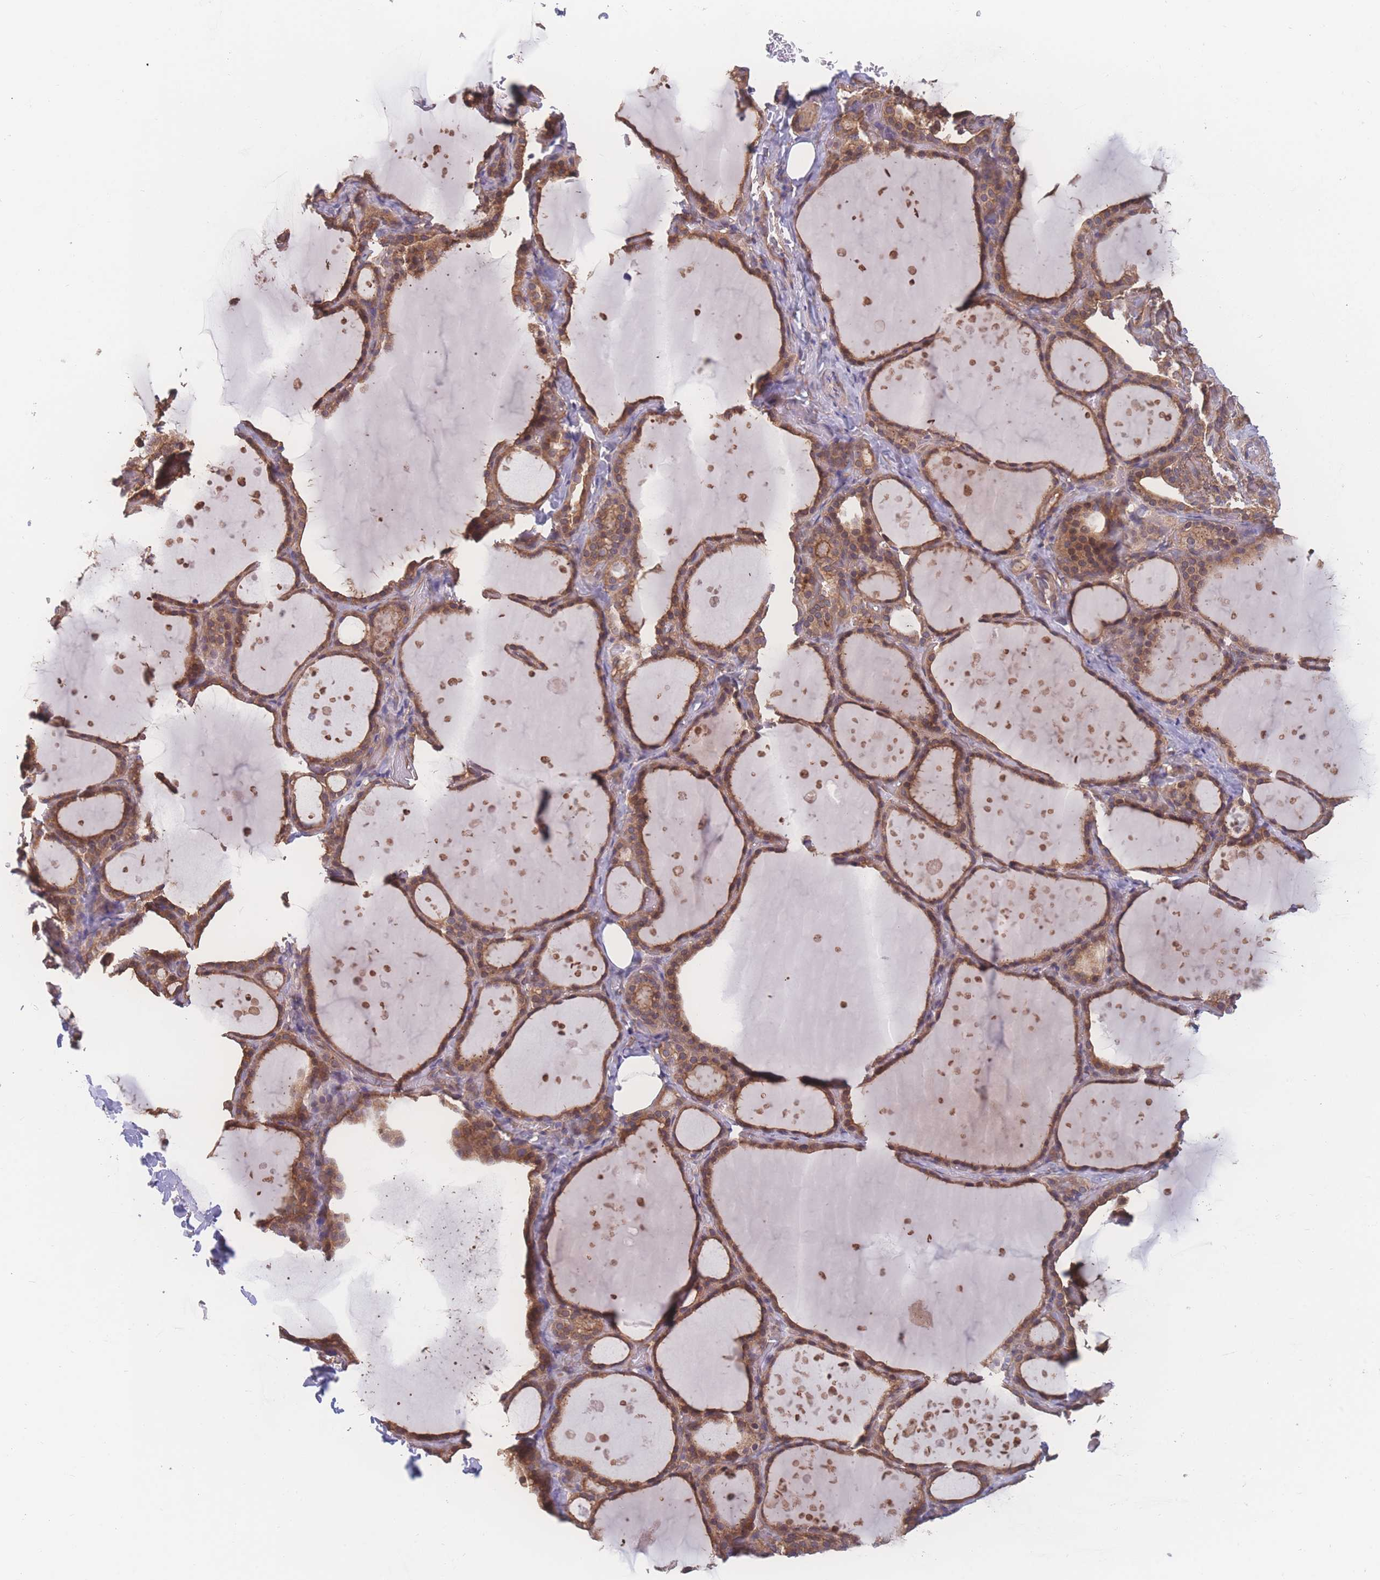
{"staining": {"intensity": "moderate", "quantity": ">75%", "location": "cytoplasmic/membranous,nuclear"}, "tissue": "thyroid gland", "cell_type": "Glandular cells", "image_type": "normal", "snomed": [{"axis": "morphology", "description": "Normal tissue, NOS"}, {"axis": "topography", "description": "Thyroid gland"}], "caption": "Protein staining of normal thyroid gland reveals moderate cytoplasmic/membranous,nuclear staining in approximately >75% of glandular cells. (DAB IHC, brown staining for protein, blue staining for nuclei).", "gene": "CFAP97", "patient": {"sex": "female", "age": 44}}